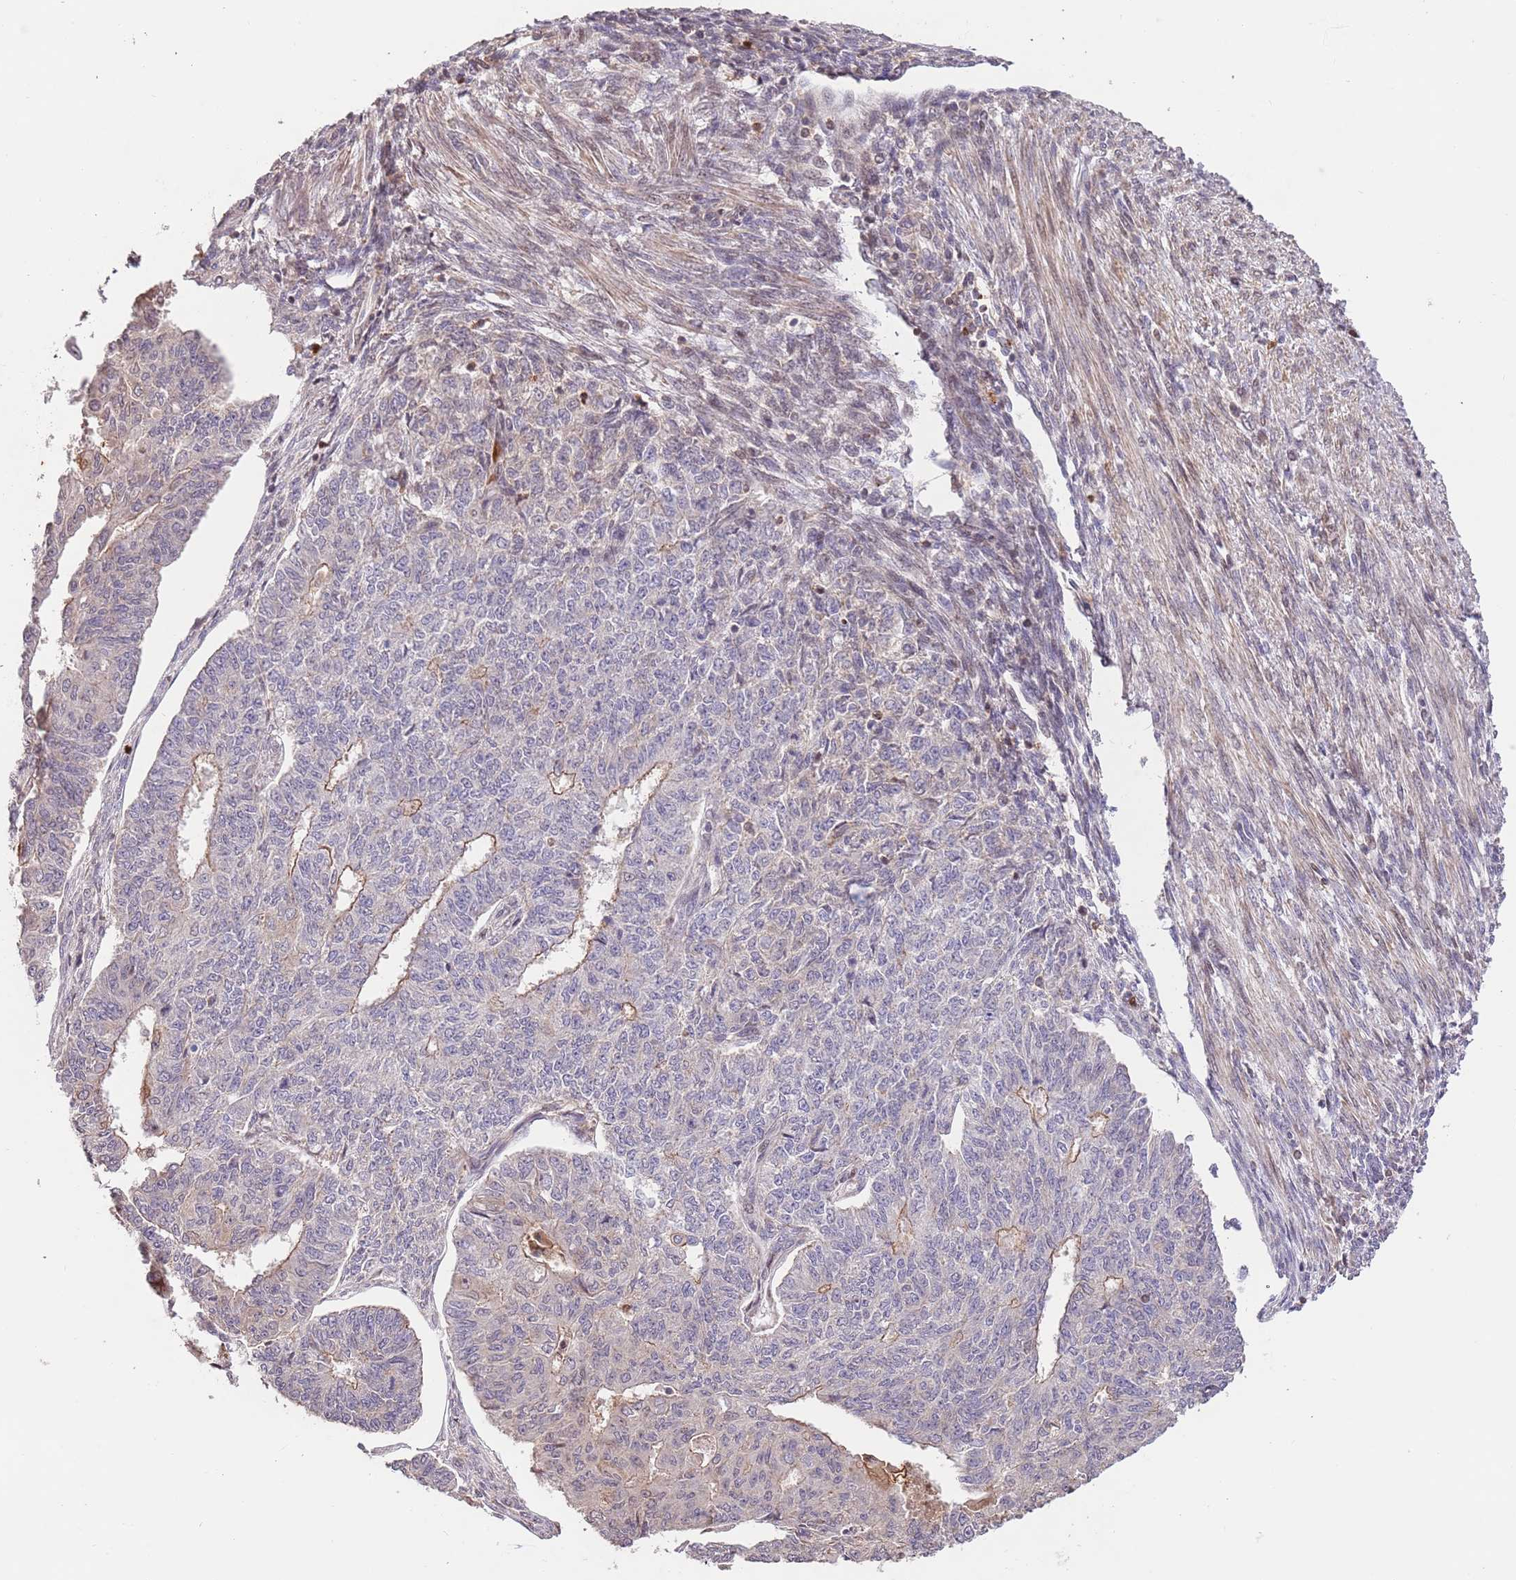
{"staining": {"intensity": "weak", "quantity": "<25%", "location": "cytoplasmic/membranous"}, "tissue": "endometrial cancer", "cell_type": "Tumor cells", "image_type": "cancer", "snomed": [{"axis": "morphology", "description": "Adenocarcinoma, NOS"}, {"axis": "topography", "description": "Endometrium"}], "caption": "The immunohistochemistry photomicrograph has no significant positivity in tumor cells of endometrial adenocarcinoma tissue.", "gene": "SLC16A4", "patient": {"sex": "female", "age": 32}}